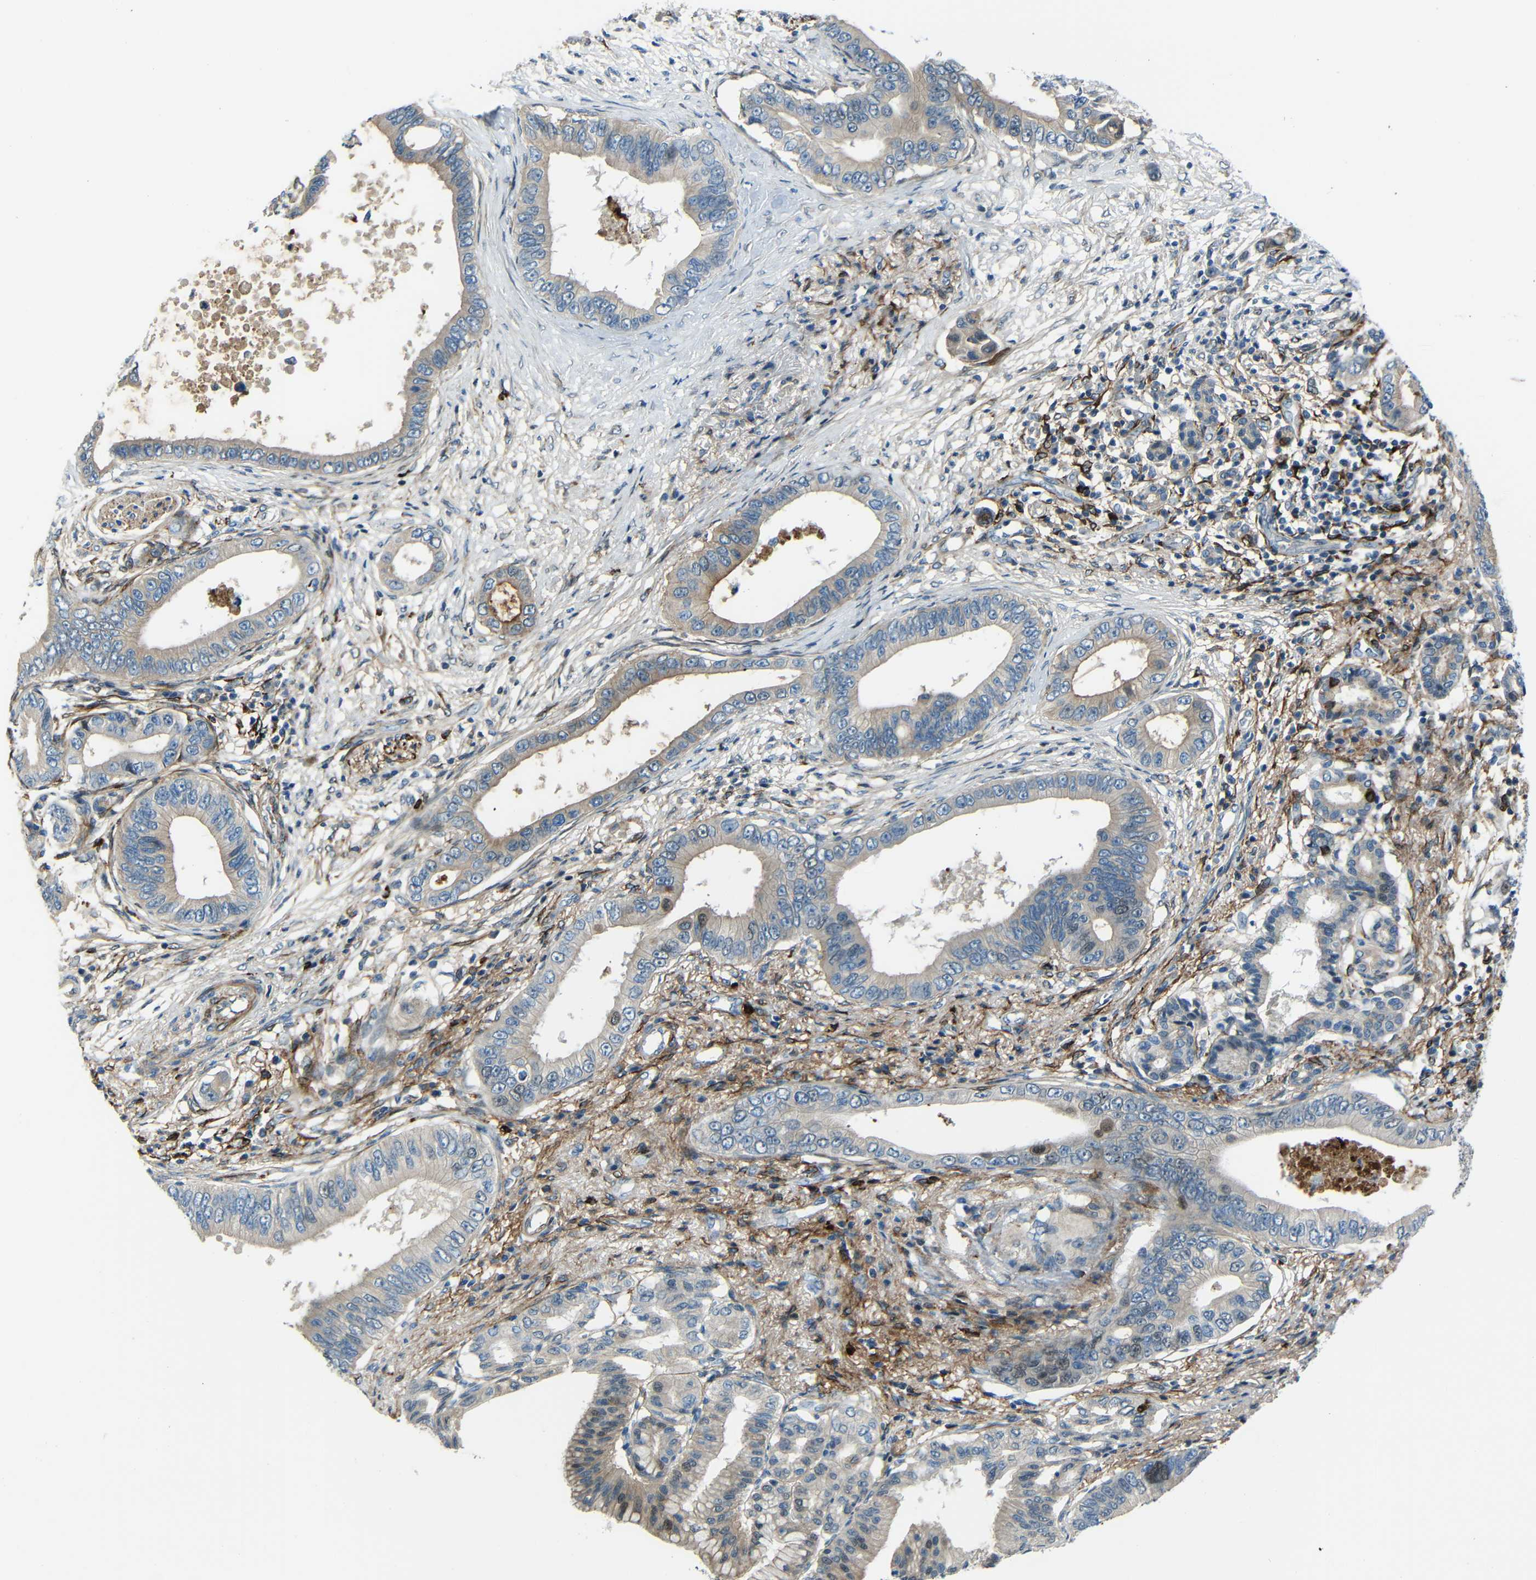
{"staining": {"intensity": "weak", "quantity": ">75%", "location": "cytoplasmic/membranous"}, "tissue": "pancreatic cancer", "cell_type": "Tumor cells", "image_type": "cancer", "snomed": [{"axis": "morphology", "description": "Adenocarcinoma, NOS"}, {"axis": "topography", "description": "Pancreas"}], "caption": "About >75% of tumor cells in human pancreatic cancer exhibit weak cytoplasmic/membranous protein positivity as visualized by brown immunohistochemical staining.", "gene": "DCLK1", "patient": {"sex": "male", "age": 77}}